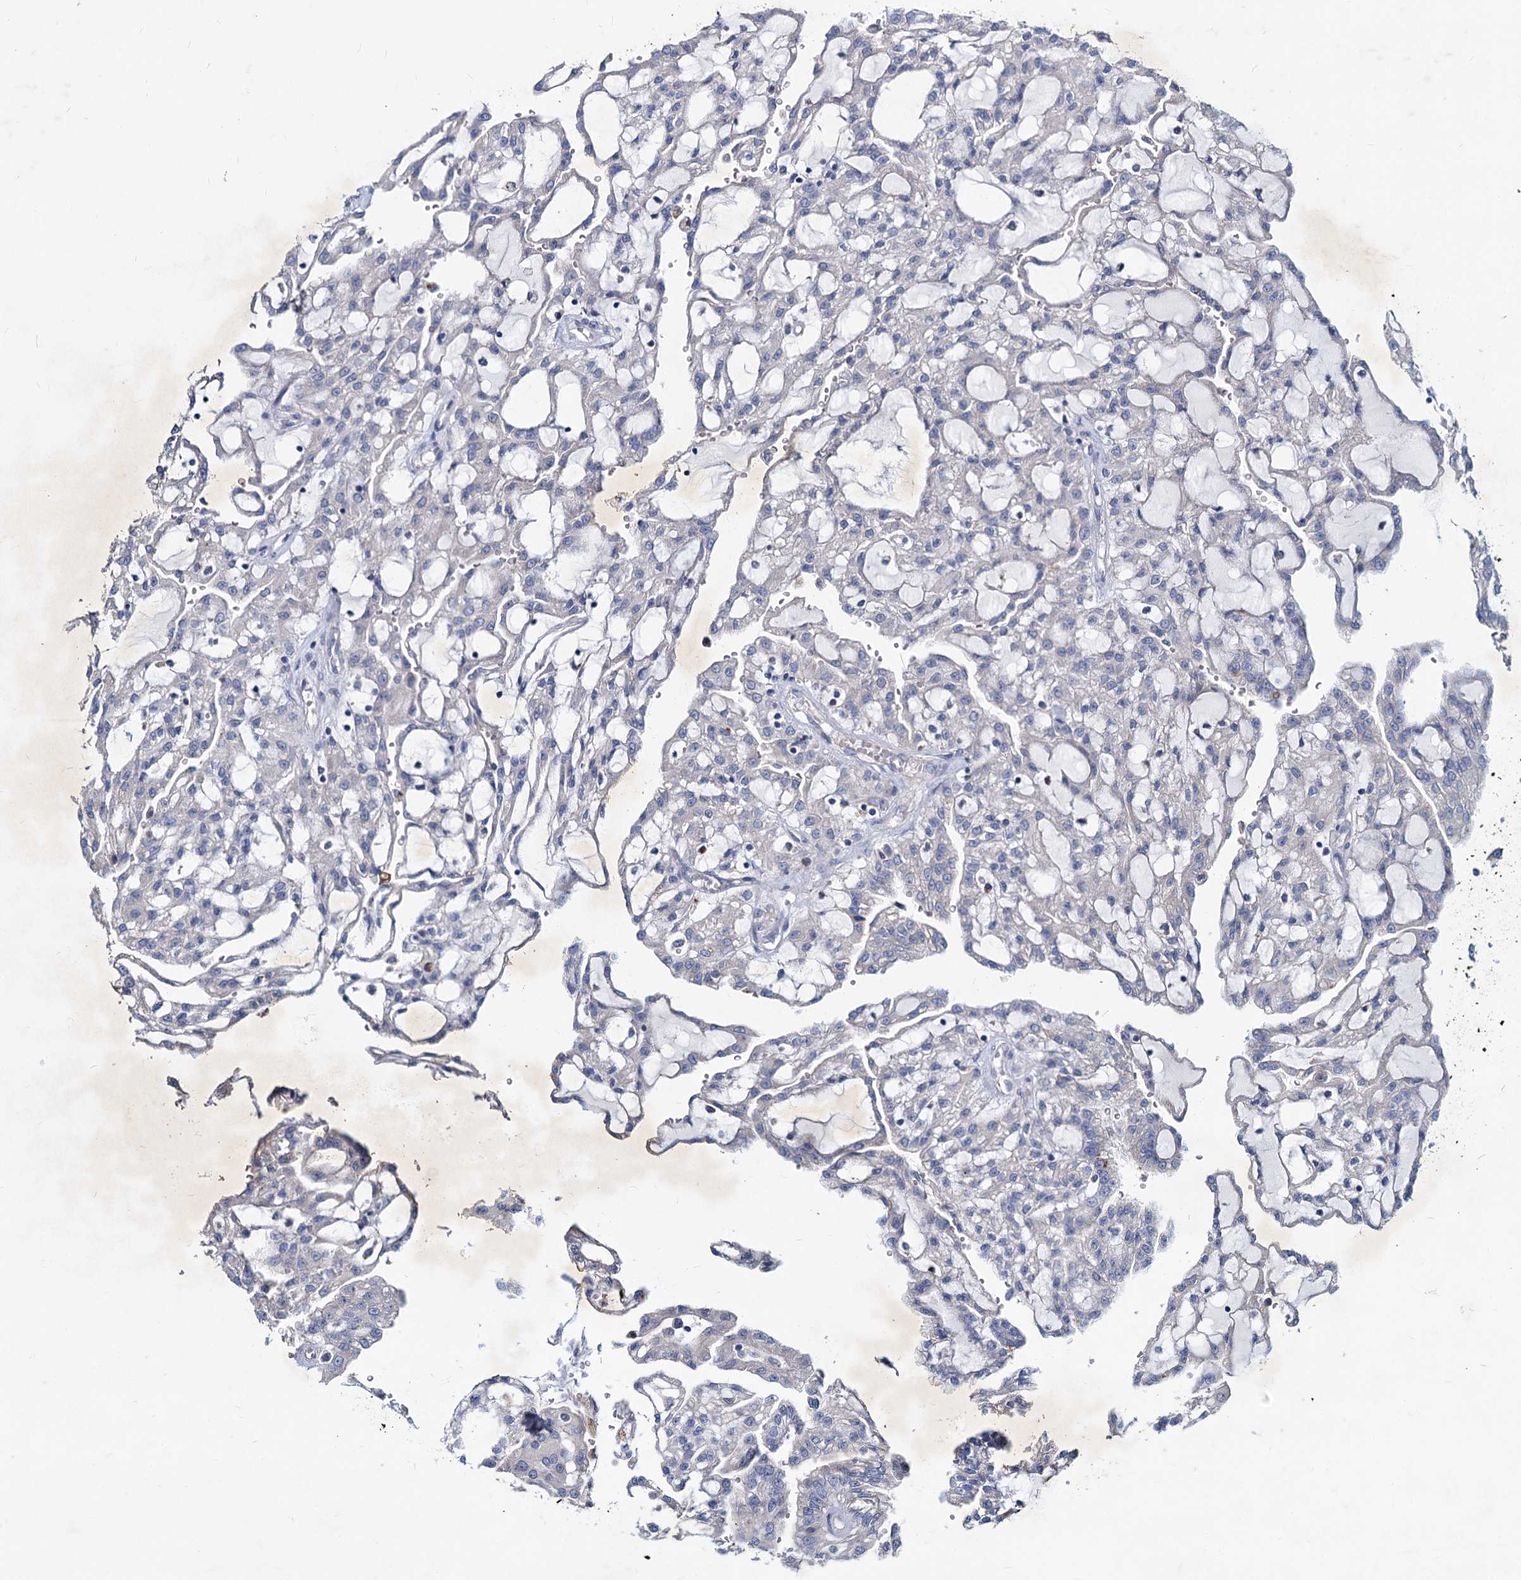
{"staining": {"intensity": "negative", "quantity": "none", "location": "none"}, "tissue": "renal cancer", "cell_type": "Tumor cells", "image_type": "cancer", "snomed": [{"axis": "morphology", "description": "Adenocarcinoma, NOS"}, {"axis": "topography", "description": "Kidney"}], "caption": "Immunohistochemistry (IHC) image of human adenocarcinoma (renal) stained for a protein (brown), which shows no expression in tumor cells.", "gene": "AGBL4", "patient": {"sex": "male", "age": 63}}